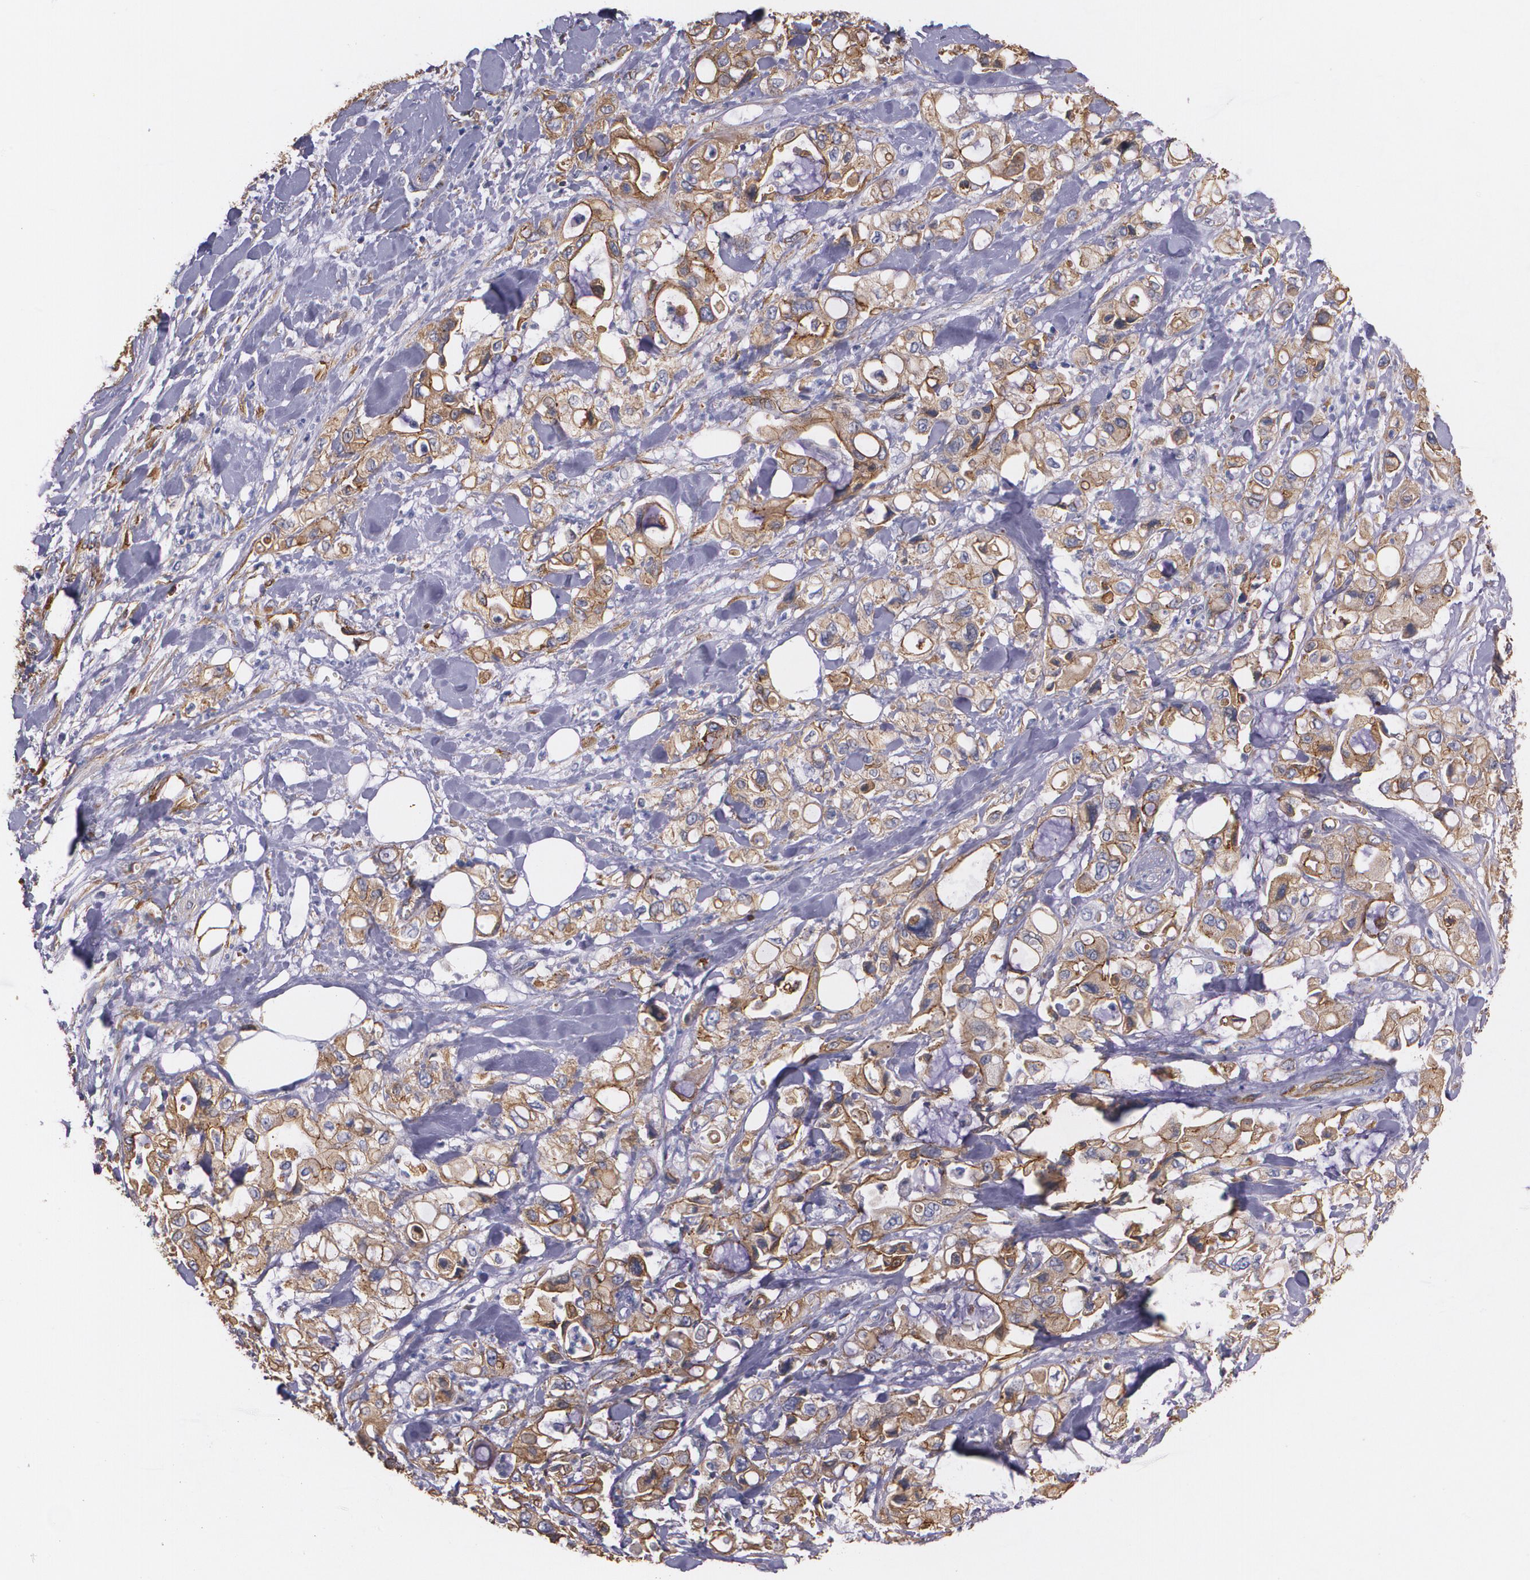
{"staining": {"intensity": "moderate", "quantity": ">75%", "location": "cytoplasmic/membranous"}, "tissue": "pancreatic cancer", "cell_type": "Tumor cells", "image_type": "cancer", "snomed": [{"axis": "morphology", "description": "Adenocarcinoma, NOS"}, {"axis": "topography", "description": "Pancreas"}], "caption": "Immunohistochemistry (IHC) micrograph of neoplastic tissue: adenocarcinoma (pancreatic) stained using immunohistochemistry shows medium levels of moderate protein expression localized specifically in the cytoplasmic/membranous of tumor cells, appearing as a cytoplasmic/membranous brown color.", "gene": "TJP1", "patient": {"sex": "male", "age": 70}}